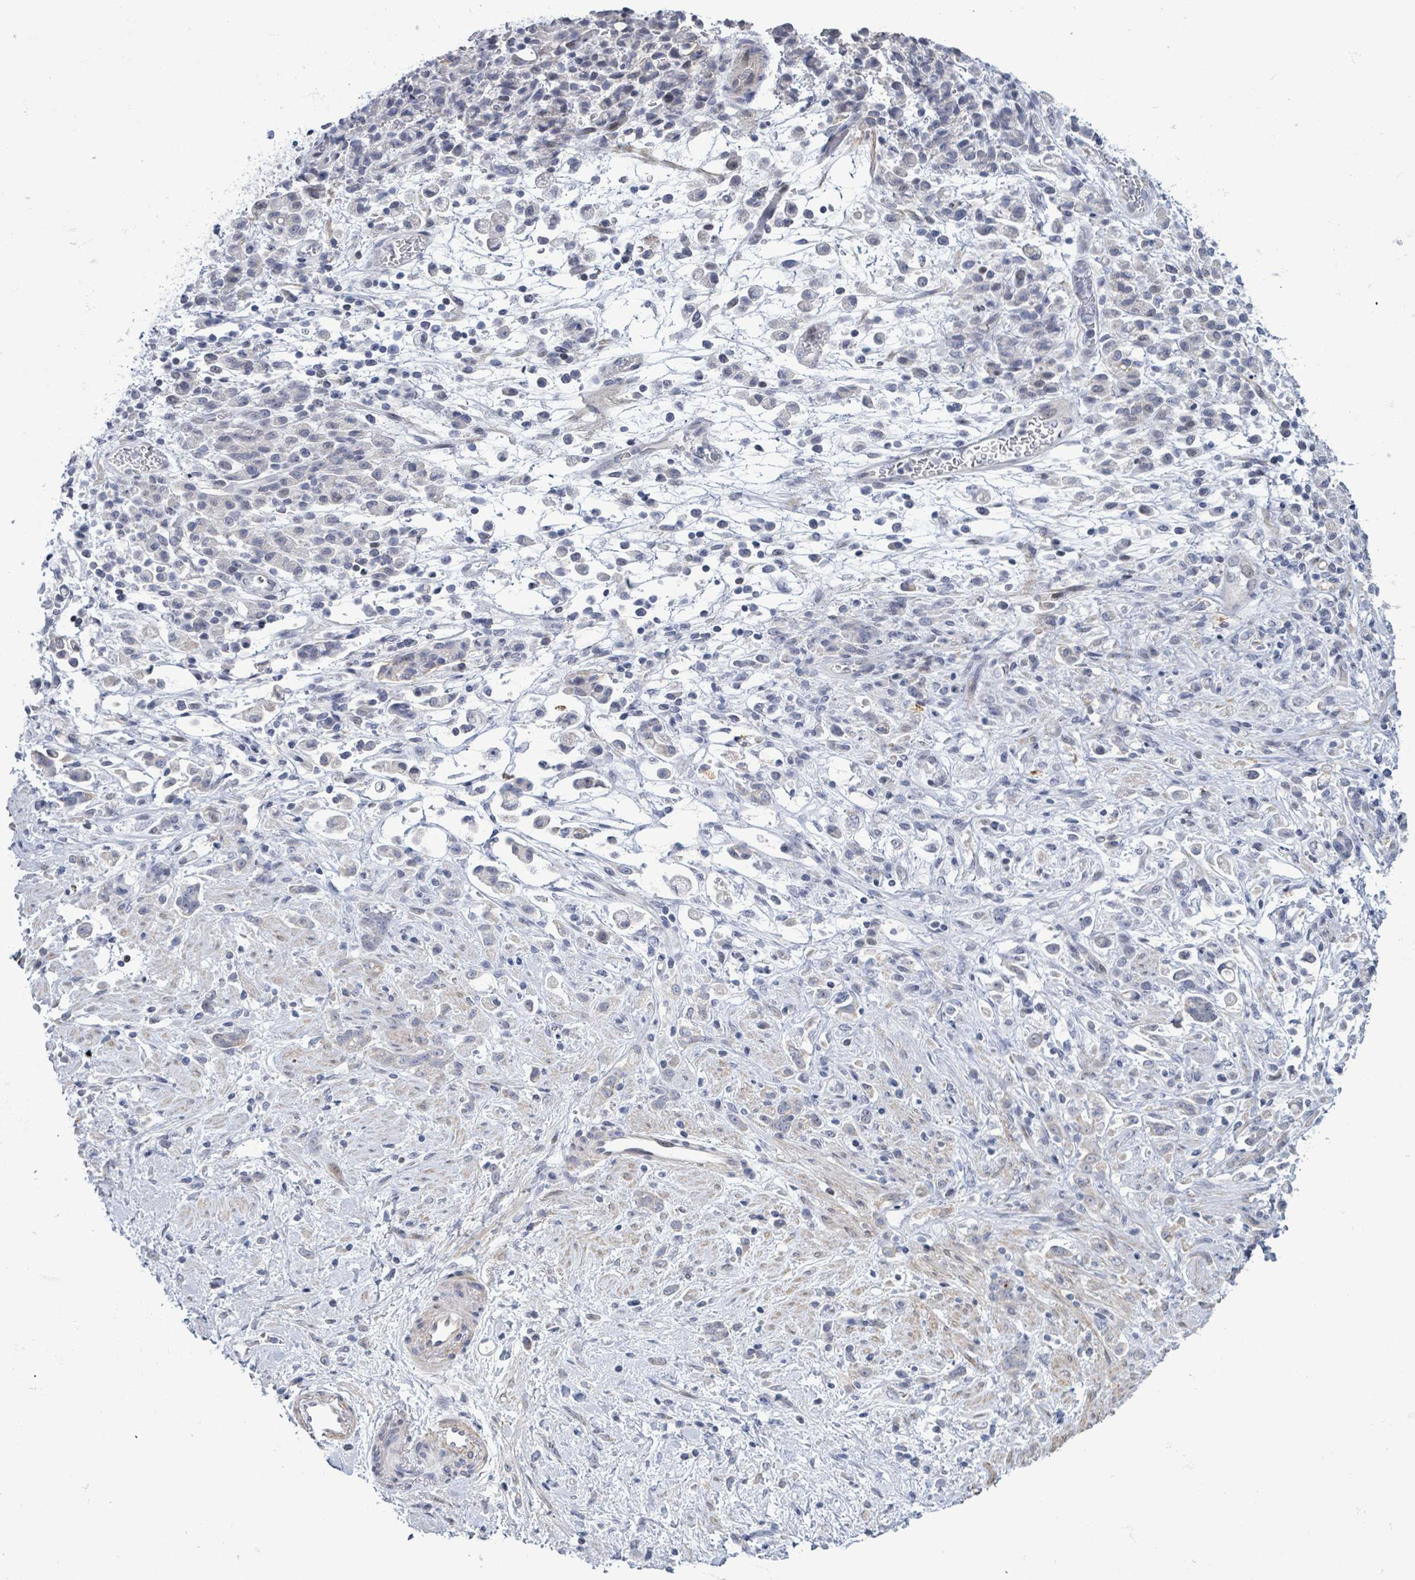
{"staining": {"intensity": "negative", "quantity": "none", "location": "none"}, "tissue": "stomach cancer", "cell_type": "Tumor cells", "image_type": "cancer", "snomed": [{"axis": "morphology", "description": "Adenocarcinoma, NOS"}, {"axis": "topography", "description": "Stomach"}], "caption": "There is no significant staining in tumor cells of stomach cancer. (DAB (3,3'-diaminobenzidine) immunohistochemistry (IHC) with hematoxylin counter stain).", "gene": "NTN3", "patient": {"sex": "female", "age": 60}}